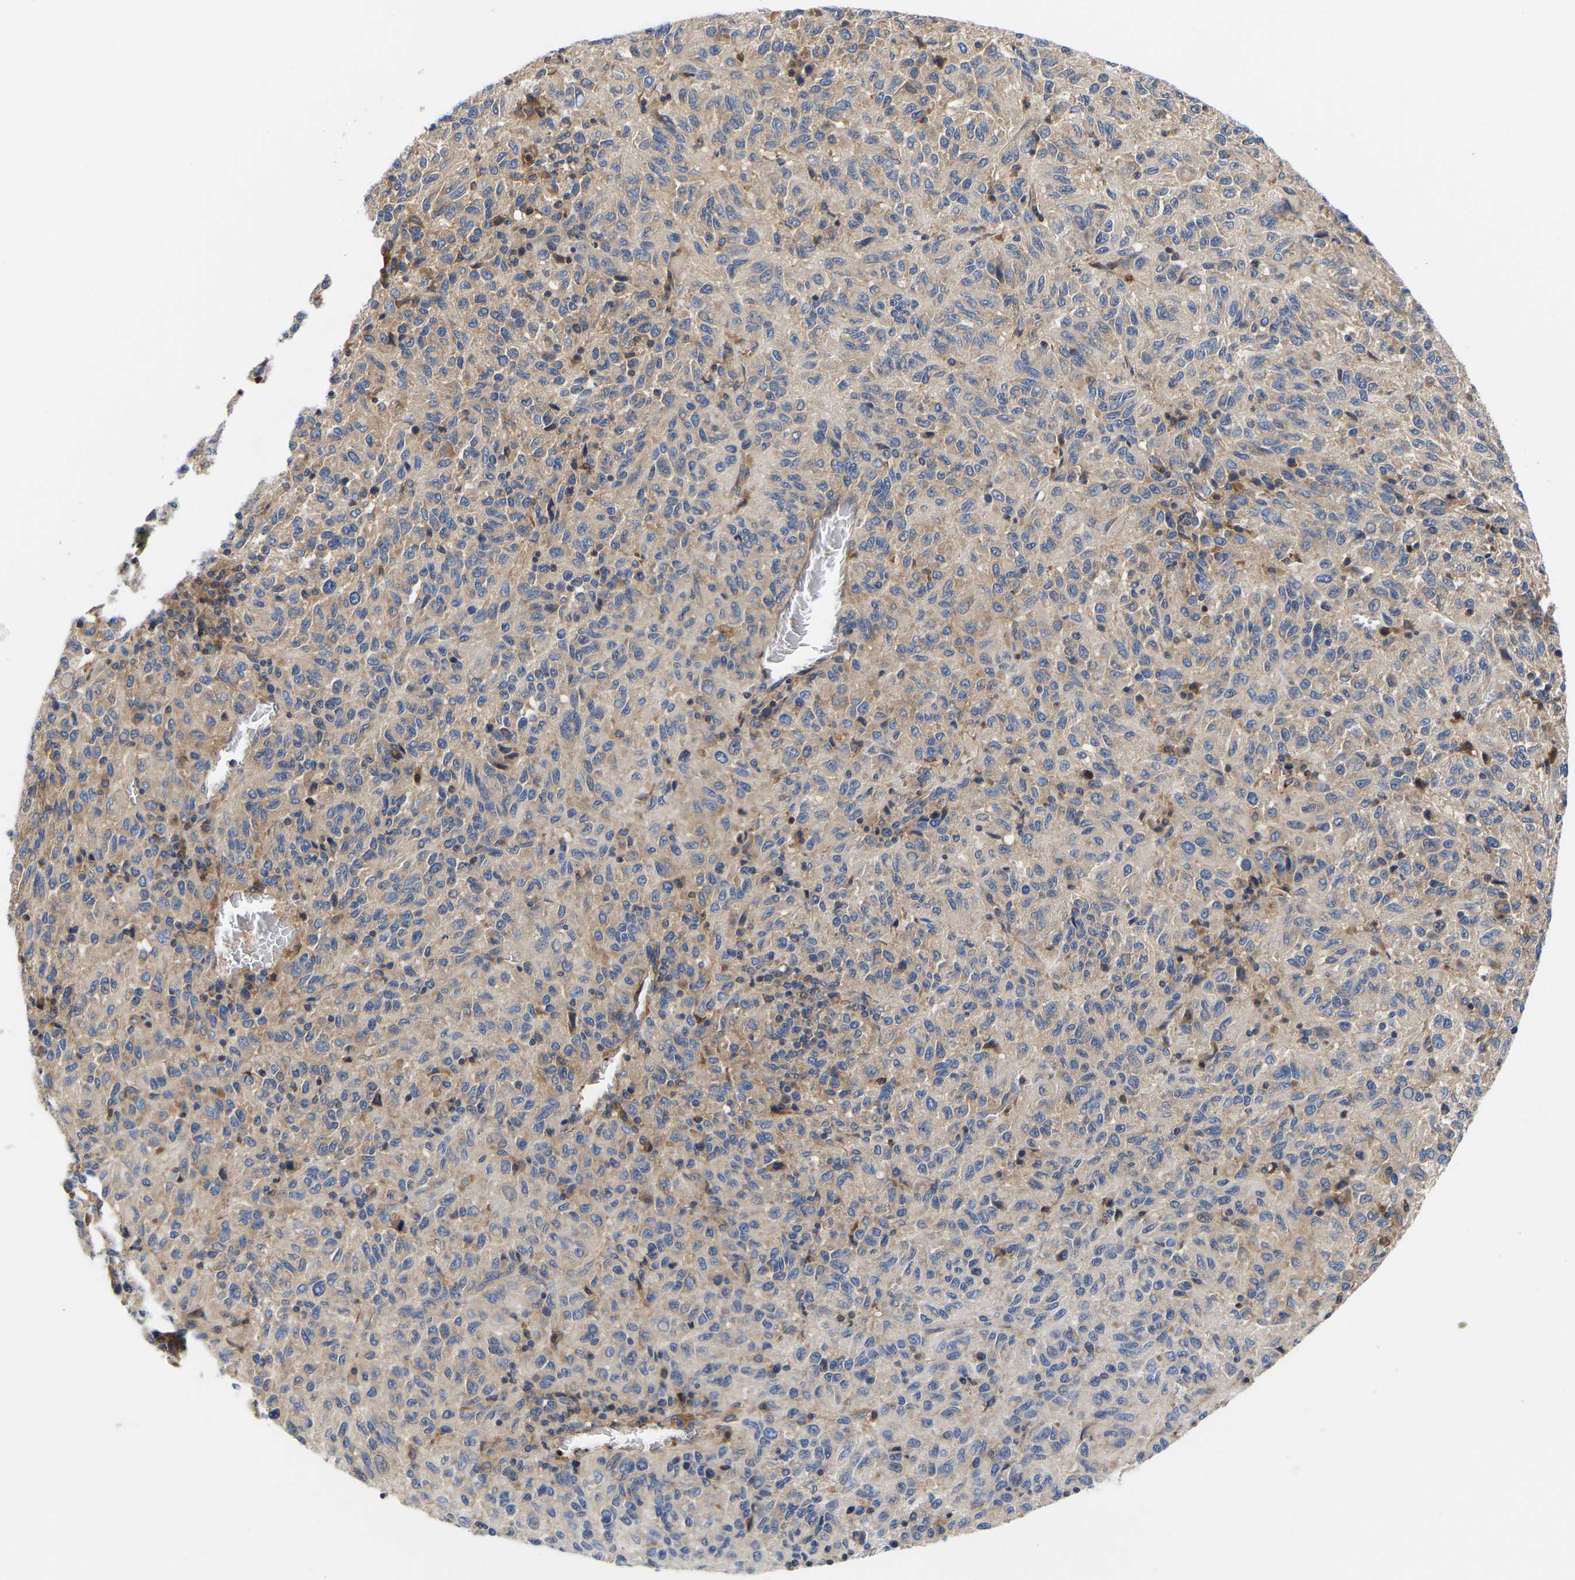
{"staining": {"intensity": "moderate", "quantity": "<25%", "location": "cytoplasmic/membranous"}, "tissue": "melanoma", "cell_type": "Tumor cells", "image_type": "cancer", "snomed": [{"axis": "morphology", "description": "Malignant melanoma, Metastatic site"}, {"axis": "topography", "description": "Lung"}], "caption": "Moderate cytoplasmic/membranous protein positivity is seen in about <25% of tumor cells in melanoma. Using DAB (brown) and hematoxylin (blue) stains, captured at high magnification using brightfield microscopy.", "gene": "AIMP2", "patient": {"sex": "male", "age": 64}}